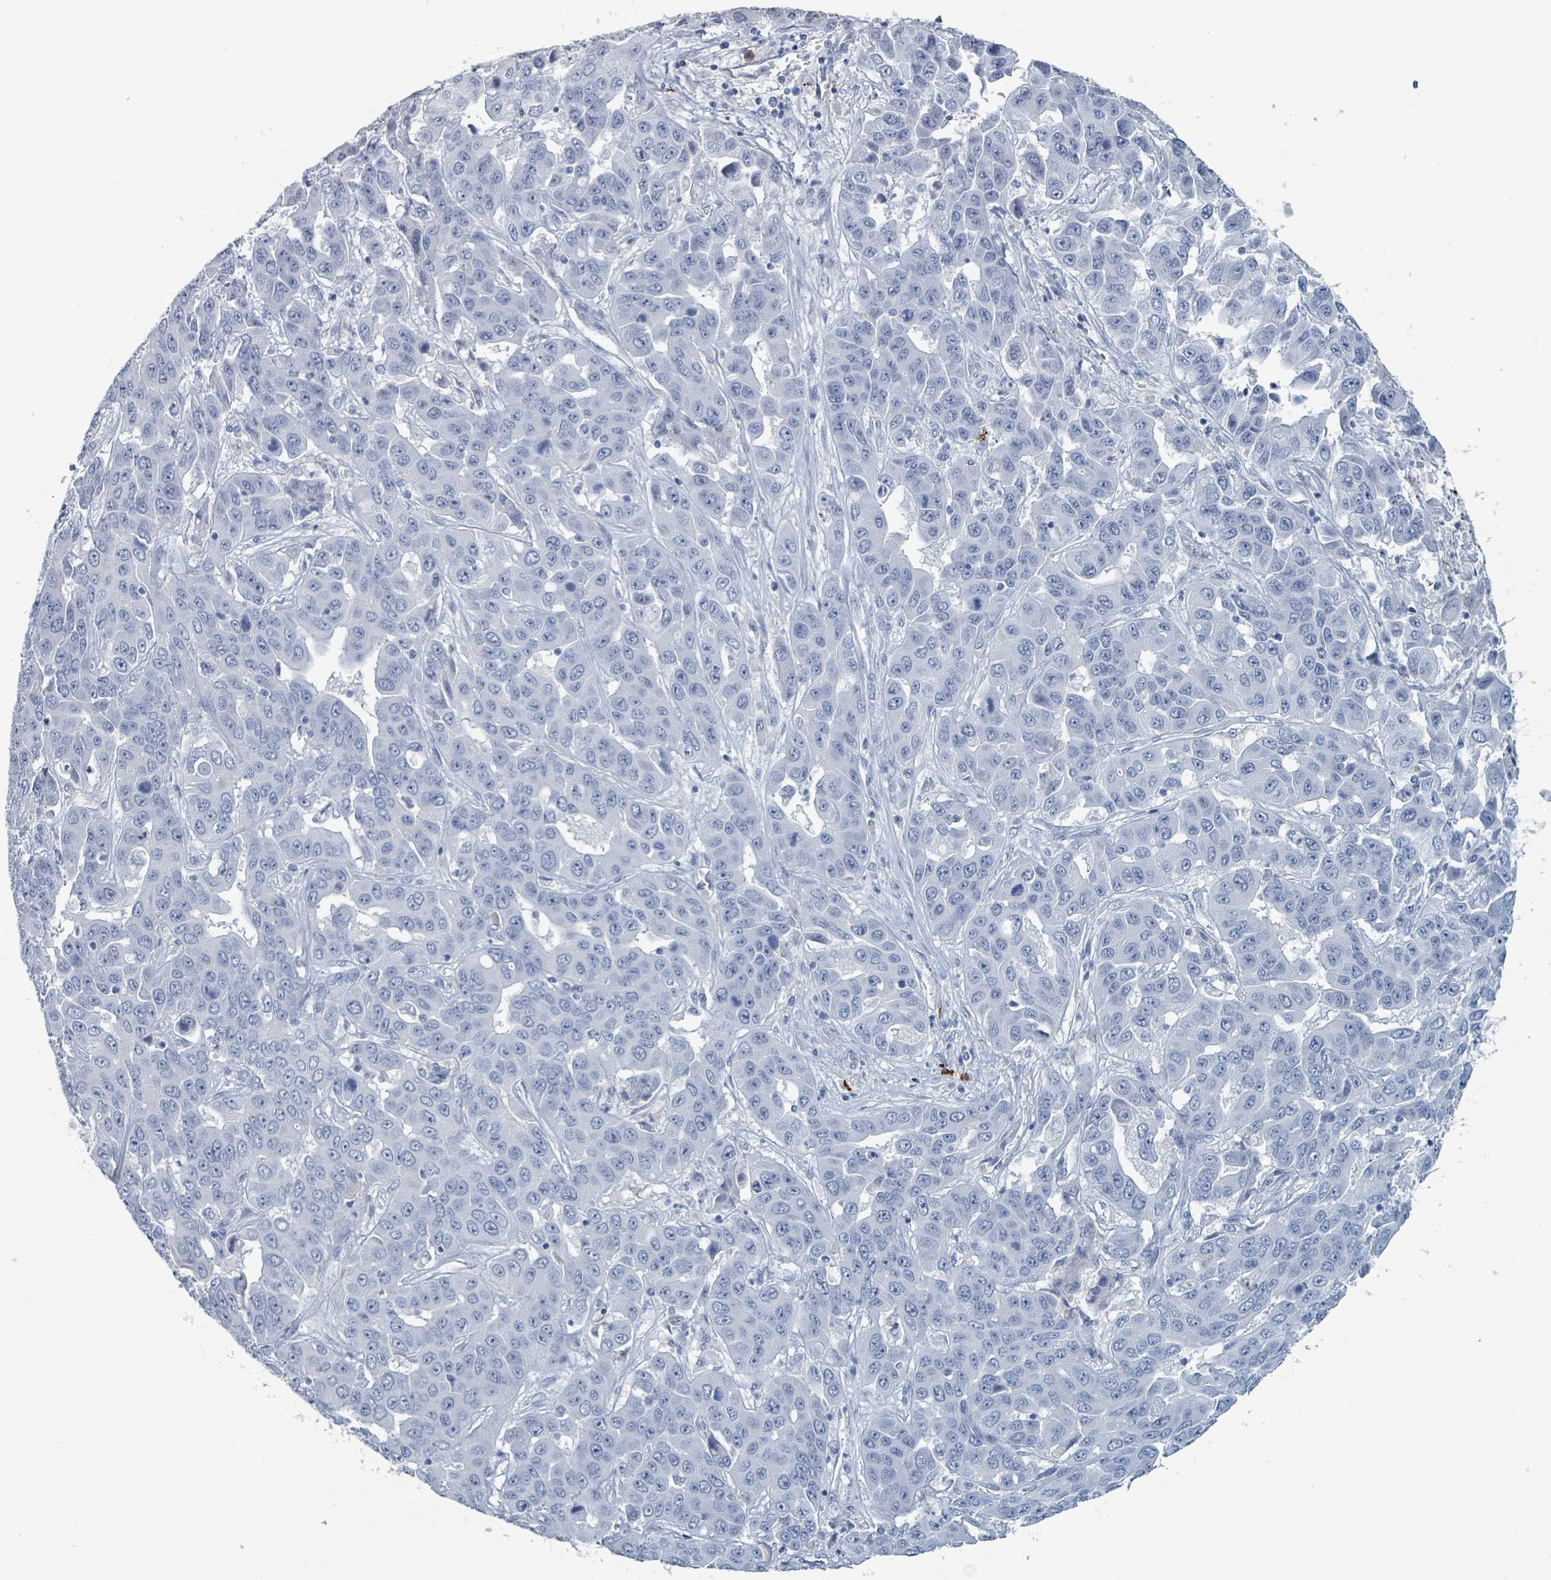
{"staining": {"intensity": "negative", "quantity": "none", "location": "none"}, "tissue": "liver cancer", "cell_type": "Tumor cells", "image_type": "cancer", "snomed": [{"axis": "morphology", "description": "Cholangiocarcinoma"}, {"axis": "topography", "description": "Liver"}], "caption": "Tumor cells show no significant expression in liver cancer (cholangiocarcinoma). The staining is performed using DAB brown chromogen with nuclei counter-stained in using hematoxylin.", "gene": "VPS13D", "patient": {"sex": "female", "age": 52}}